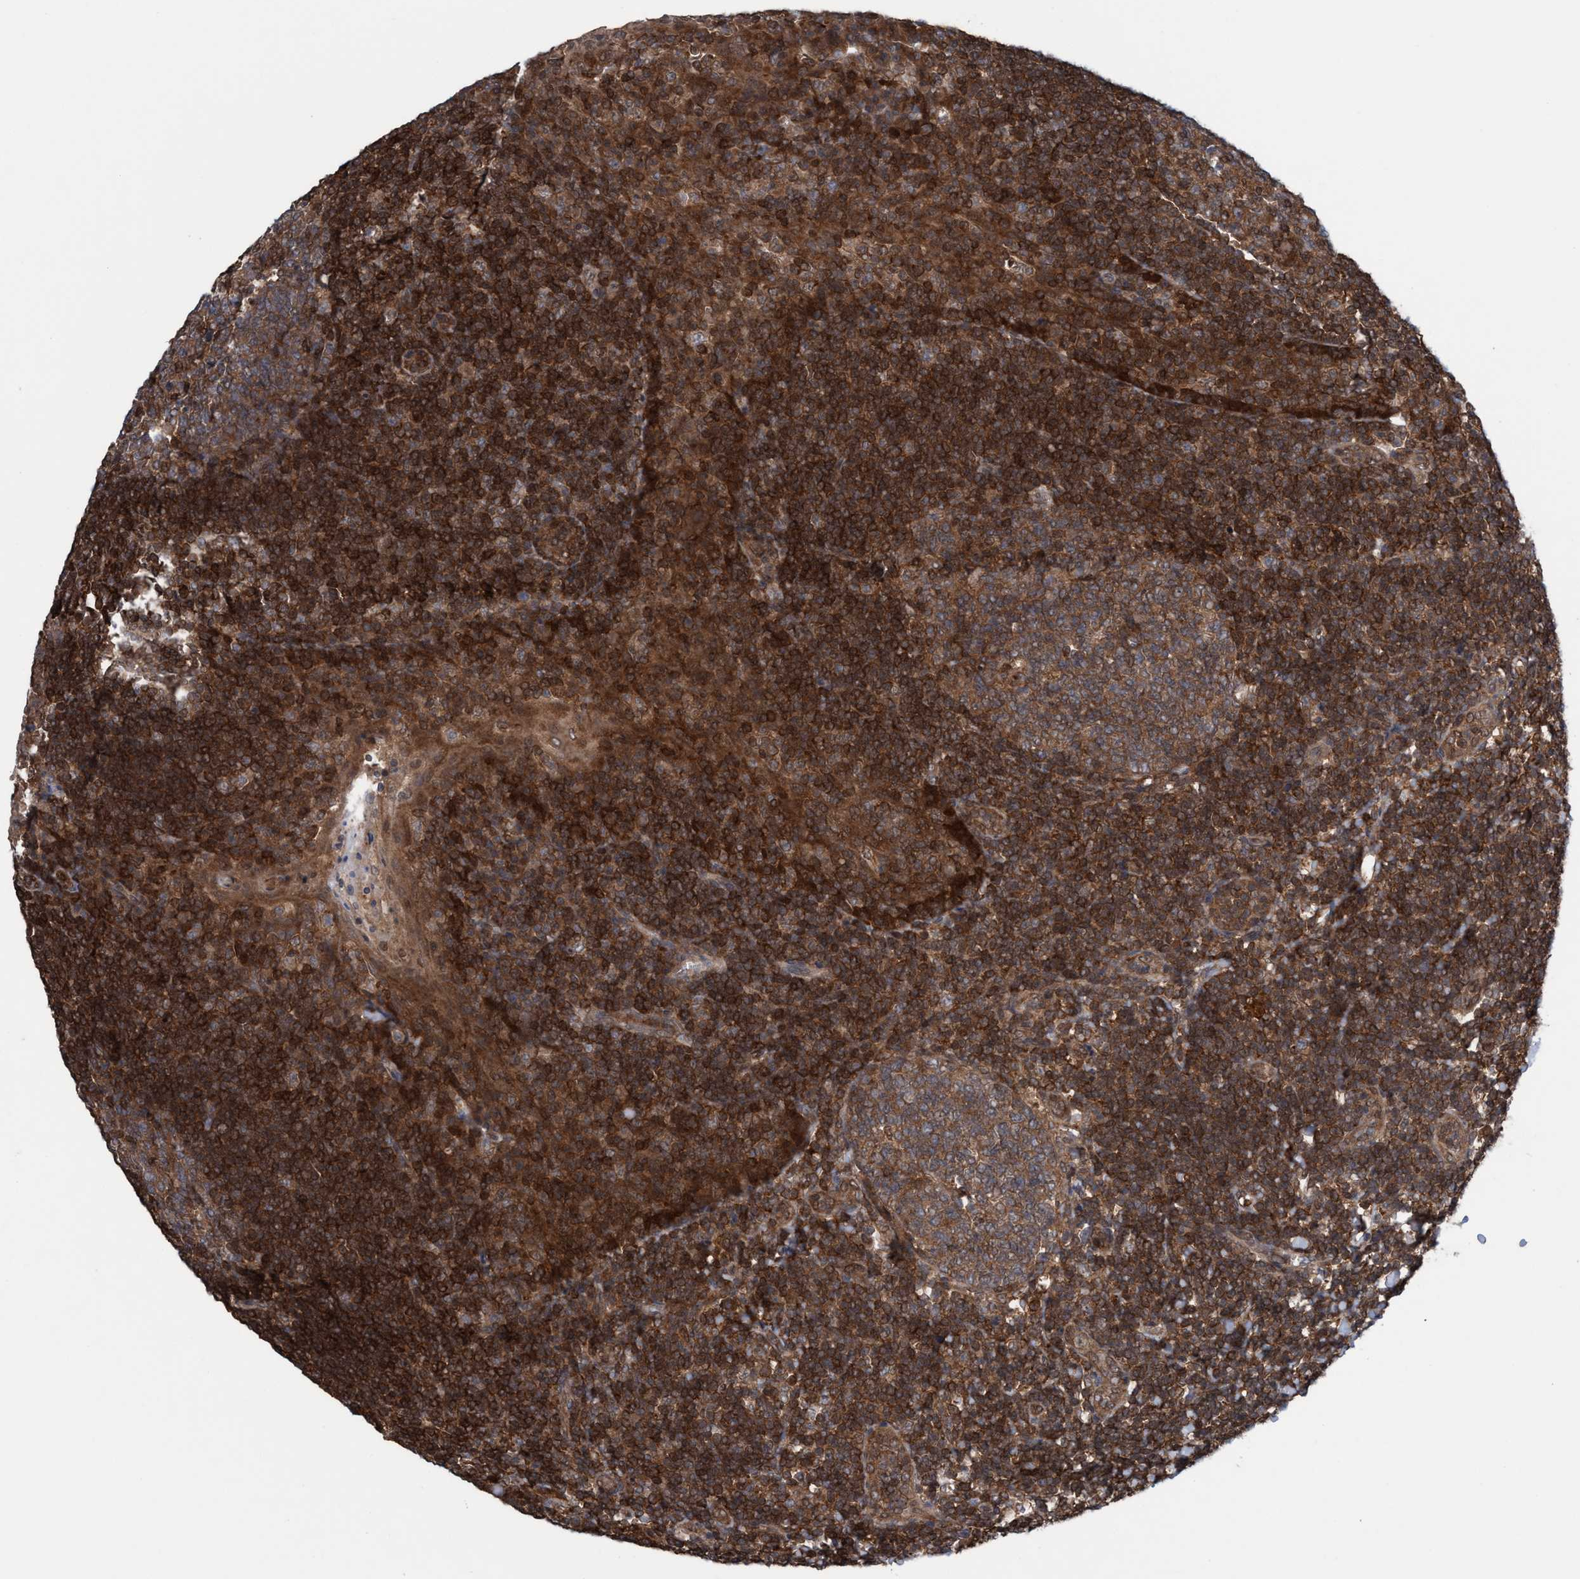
{"staining": {"intensity": "moderate", "quantity": ">75%", "location": "cytoplasmic/membranous"}, "tissue": "tonsil", "cell_type": "Germinal center cells", "image_type": "normal", "snomed": [{"axis": "morphology", "description": "Normal tissue, NOS"}, {"axis": "topography", "description": "Tonsil"}], "caption": "Moderate cytoplasmic/membranous expression for a protein is identified in about >75% of germinal center cells of normal tonsil using immunohistochemistry (IHC).", "gene": "GLOD4", "patient": {"sex": "male", "age": 31}}